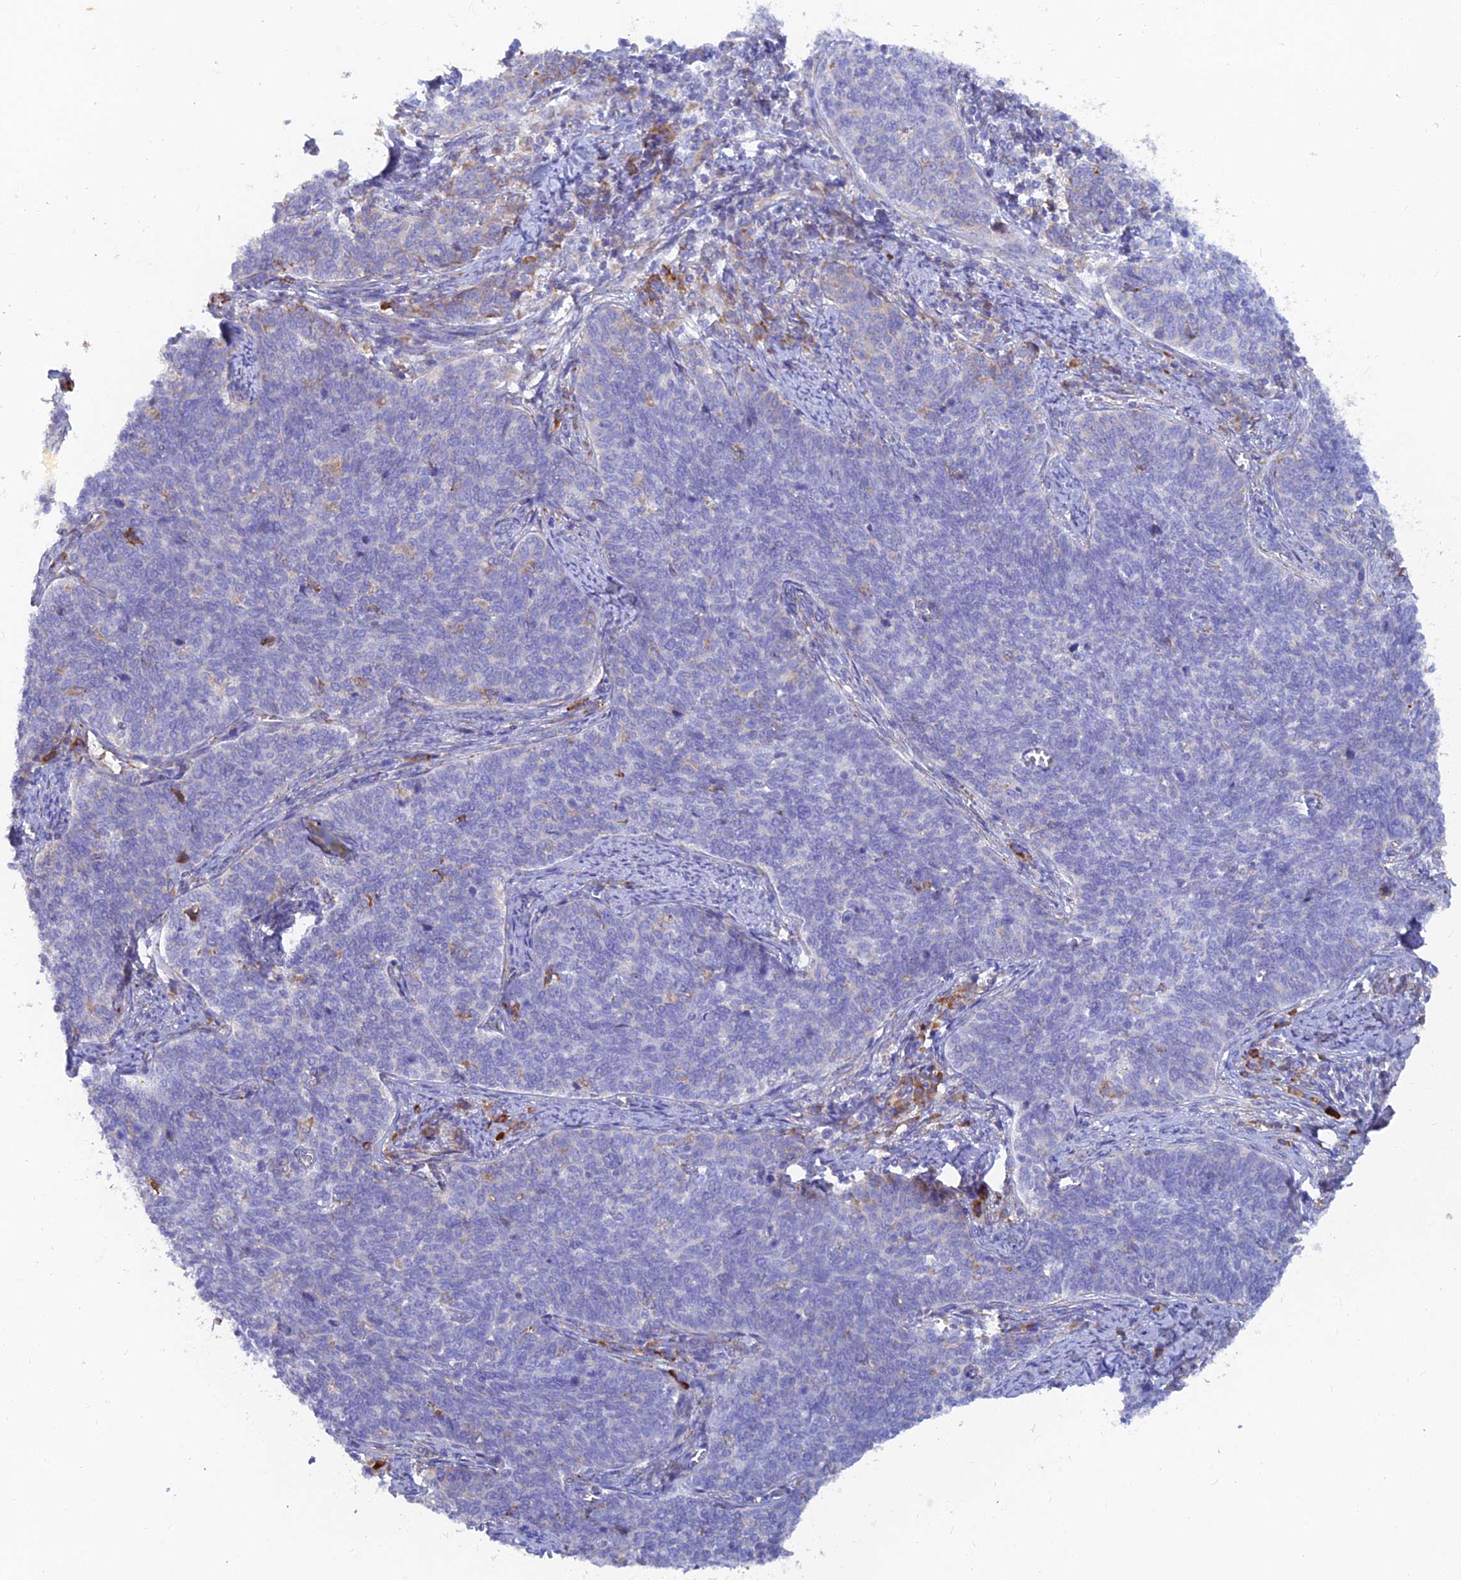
{"staining": {"intensity": "negative", "quantity": "none", "location": "none"}, "tissue": "cervical cancer", "cell_type": "Tumor cells", "image_type": "cancer", "snomed": [{"axis": "morphology", "description": "Squamous cell carcinoma, NOS"}, {"axis": "topography", "description": "Cervix"}], "caption": "Immunohistochemistry (IHC) of human squamous cell carcinoma (cervical) shows no staining in tumor cells.", "gene": "WDR35", "patient": {"sex": "female", "age": 39}}